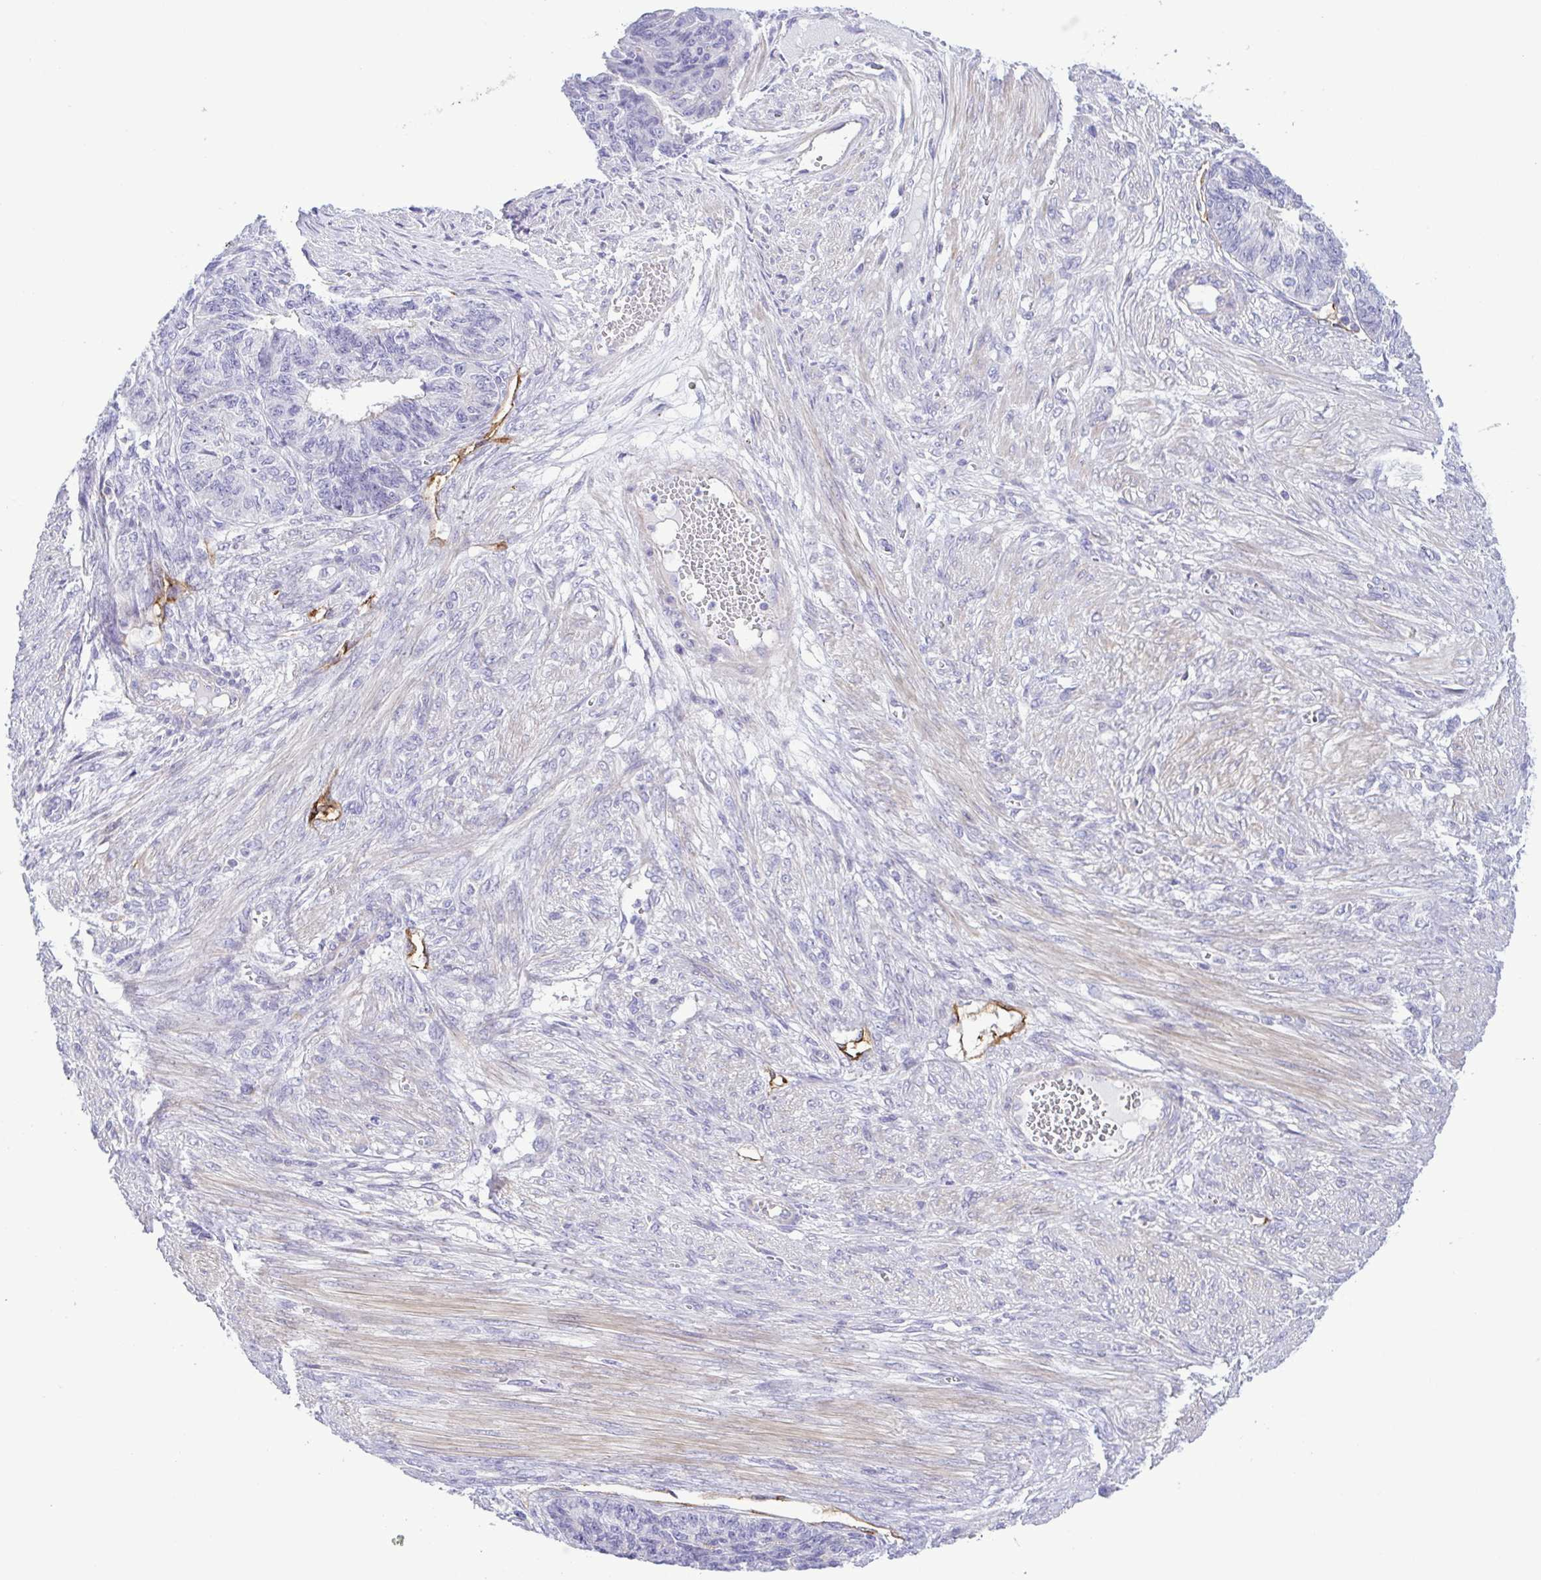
{"staining": {"intensity": "negative", "quantity": "none", "location": "none"}, "tissue": "endometrial cancer", "cell_type": "Tumor cells", "image_type": "cancer", "snomed": [{"axis": "morphology", "description": "Adenocarcinoma, NOS"}, {"axis": "topography", "description": "Endometrium"}], "caption": "Immunohistochemistry (IHC) image of neoplastic tissue: endometrial adenocarcinoma stained with DAB (3,3'-diaminobenzidine) displays no significant protein expression in tumor cells. (DAB (3,3'-diaminobenzidine) IHC, high magnification).", "gene": "GPR182", "patient": {"sex": "female", "age": 32}}